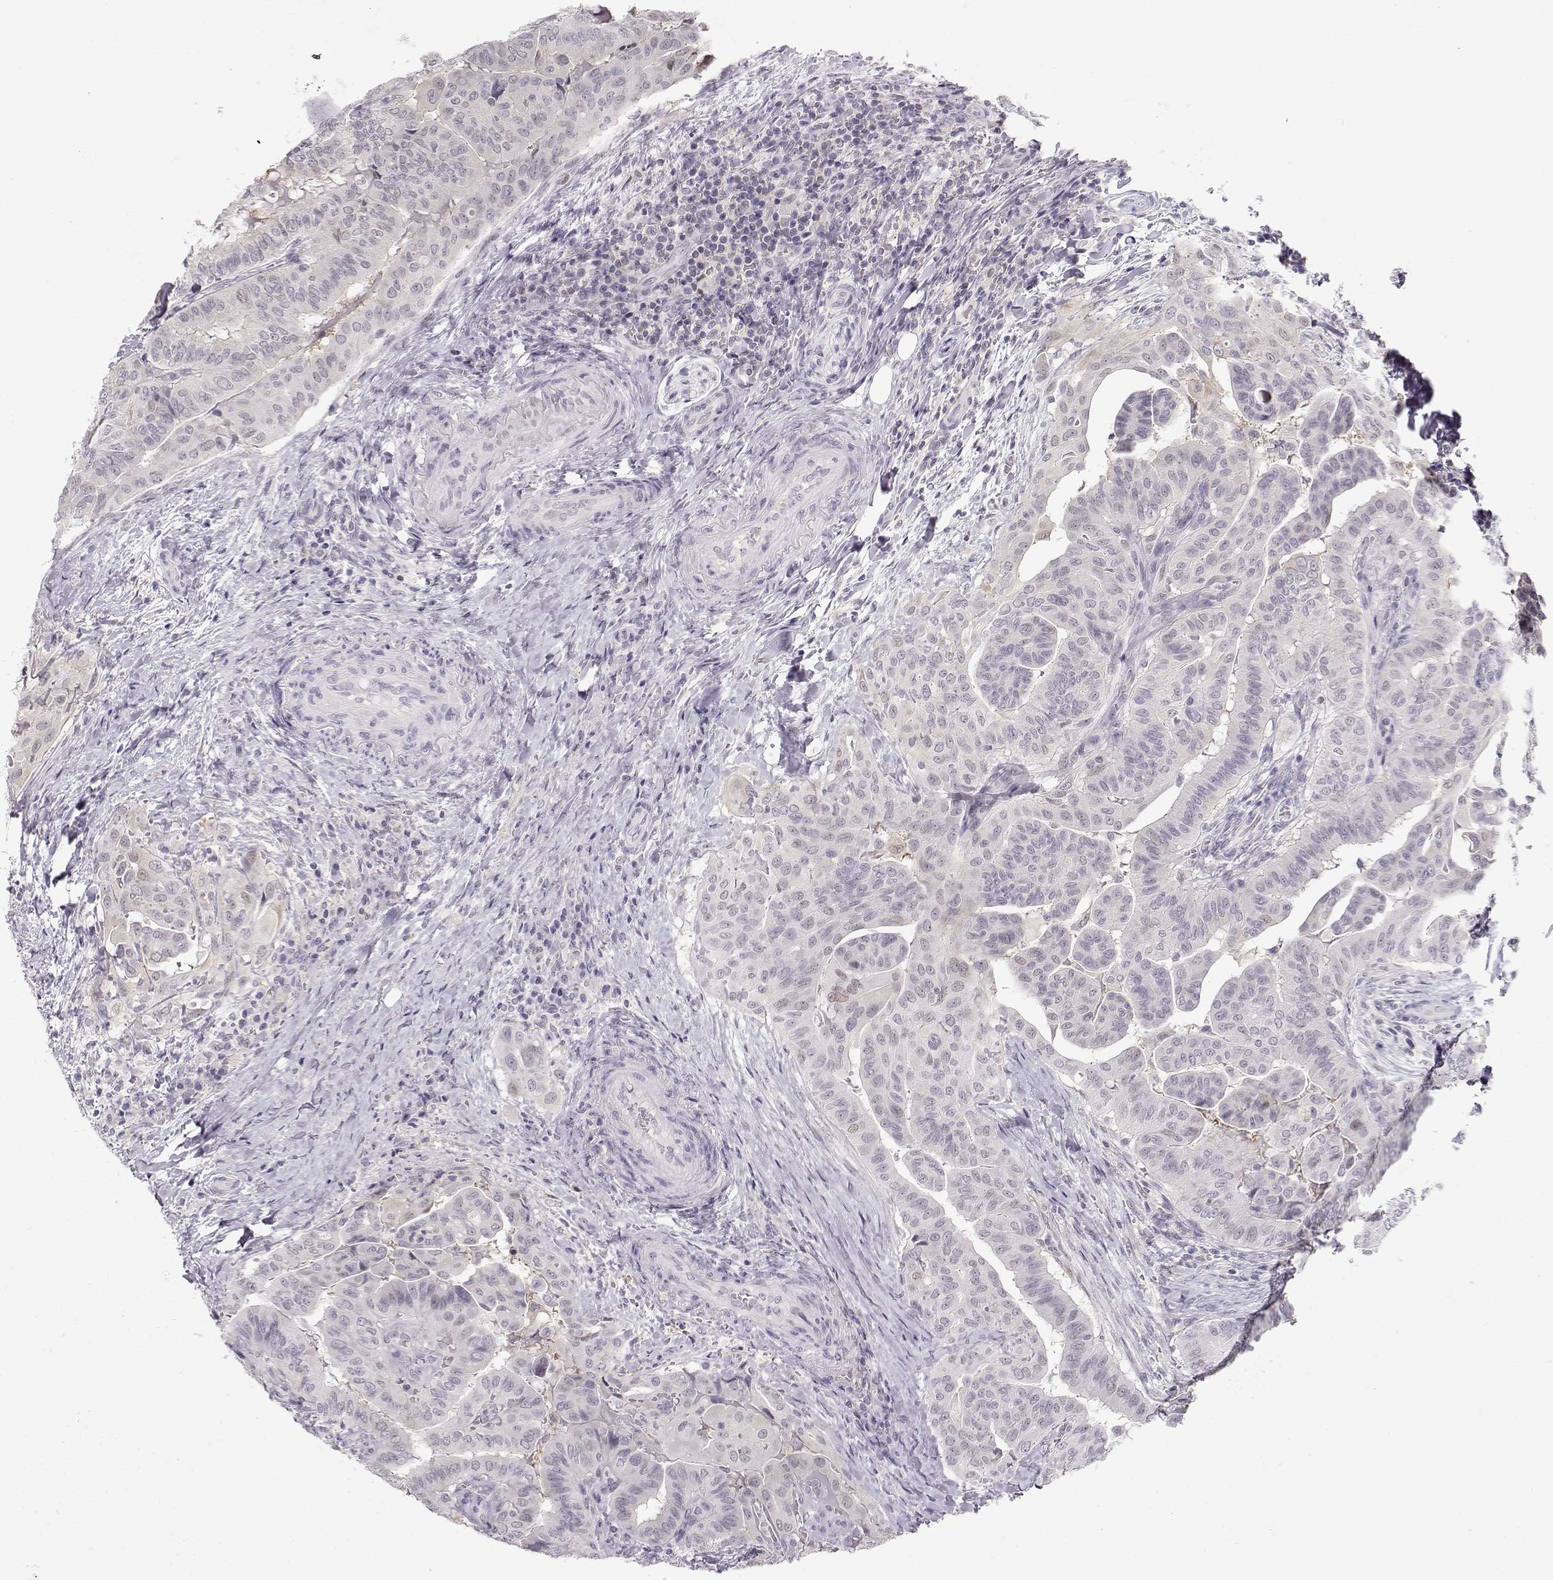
{"staining": {"intensity": "negative", "quantity": "none", "location": "none"}, "tissue": "thyroid cancer", "cell_type": "Tumor cells", "image_type": "cancer", "snomed": [{"axis": "morphology", "description": "Papillary adenocarcinoma, NOS"}, {"axis": "topography", "description": "Thyroid gland"}], "caption": "Tumor cells are negative for protein expression in human thyroid cancer (papillary adenocarcinoma). (DAB IHC, high magnification).", "gene": "TEPP", "patient": {"sex": "female", "age": 68}}